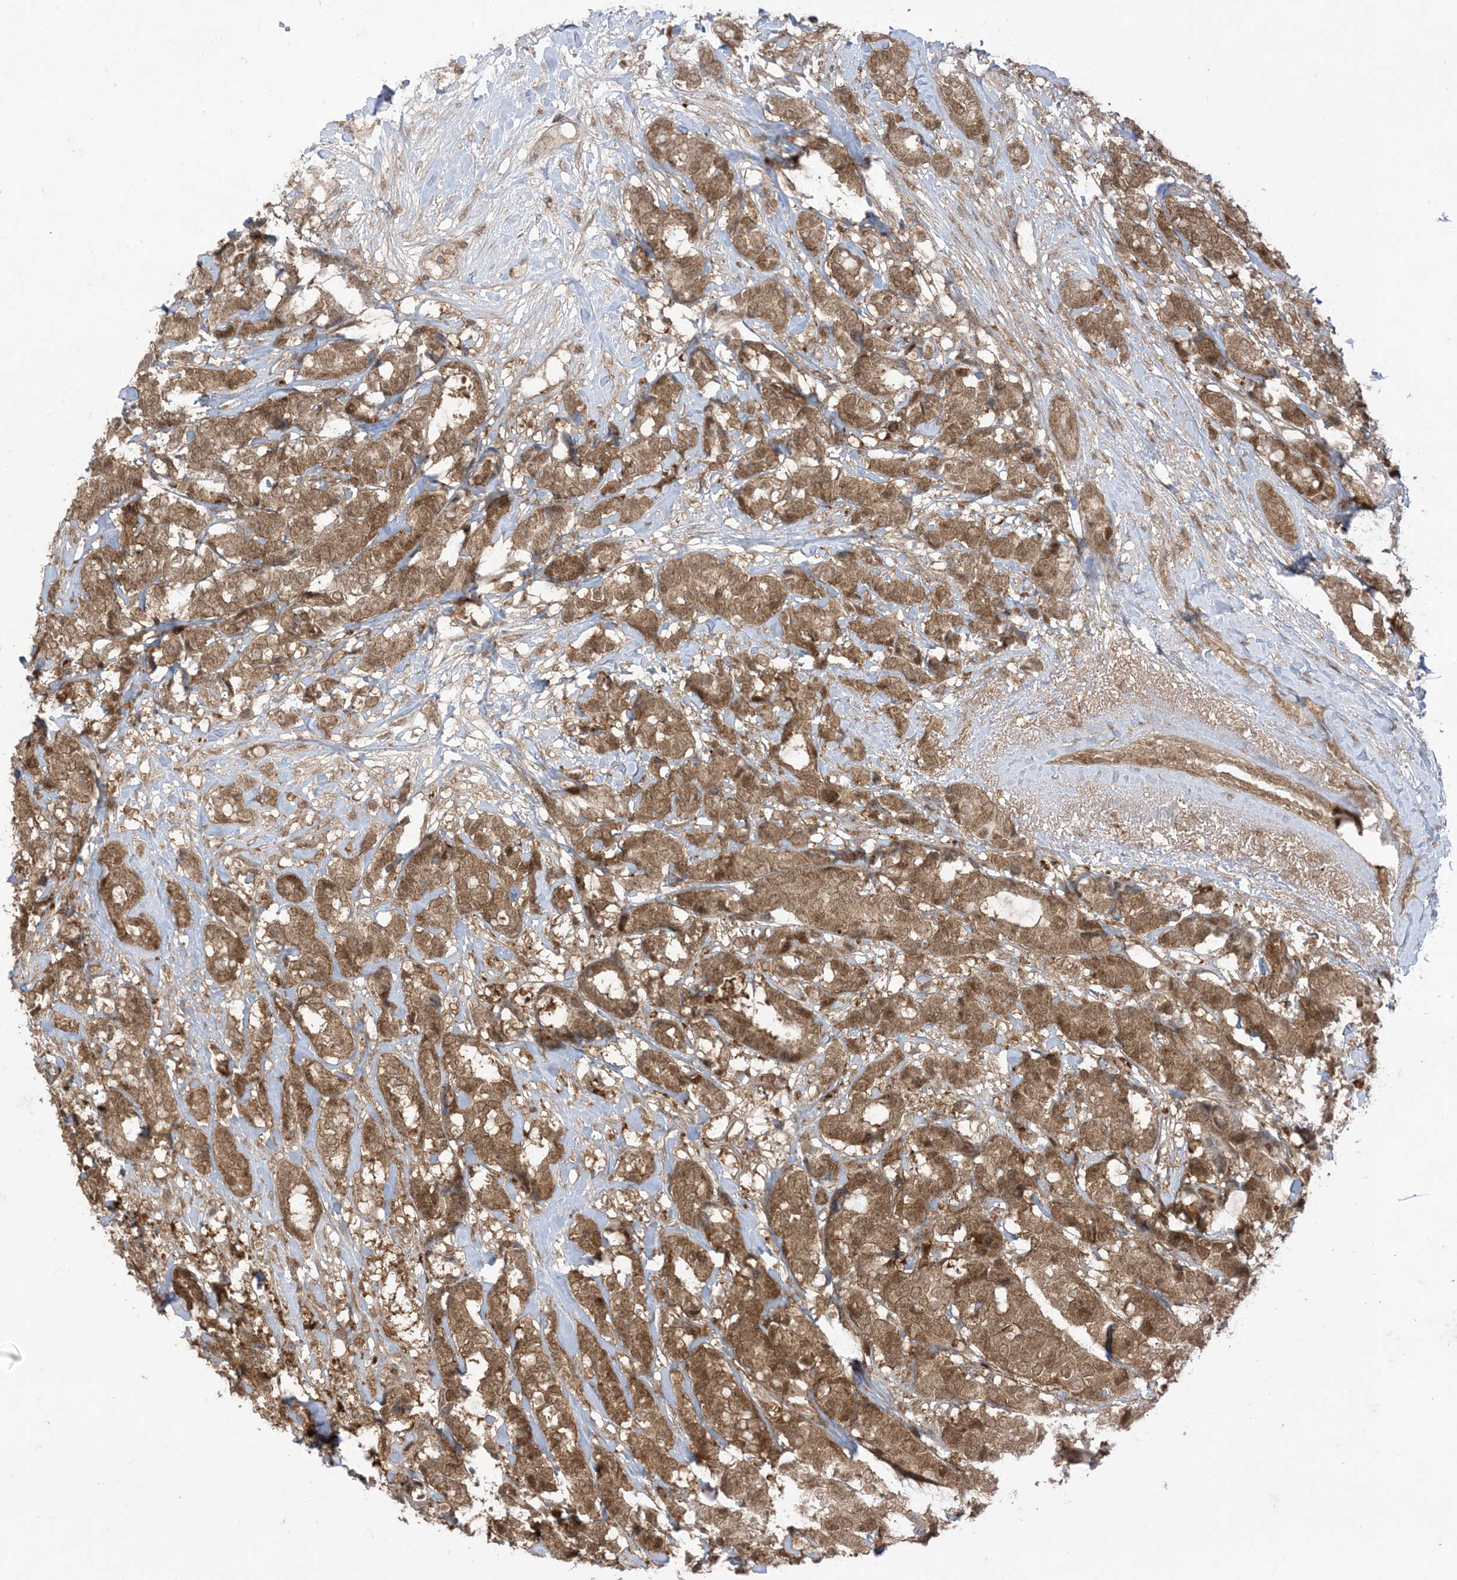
{"staining": {"intensity": "moderate", "quantity": ">75%", "location": "cytoplasmic/membranous"}, "tissue": "breast cancer", "cell_type": "Tumor cells", "image_type": "cancer", "snomed": [{"axis": "morphology", "description": "Duct carcinoma"}, {"axis": "topography", "description": "Breast"}], "caption": "Immunohistochemical staining of human breast cancer (intraductal carcinoma) shows moderate cytoplasmic/membranous protein positivity in approximately >75% of tumor cells.", "gene": "PTPA", "patient": {"sex": "female", "age": 87}}